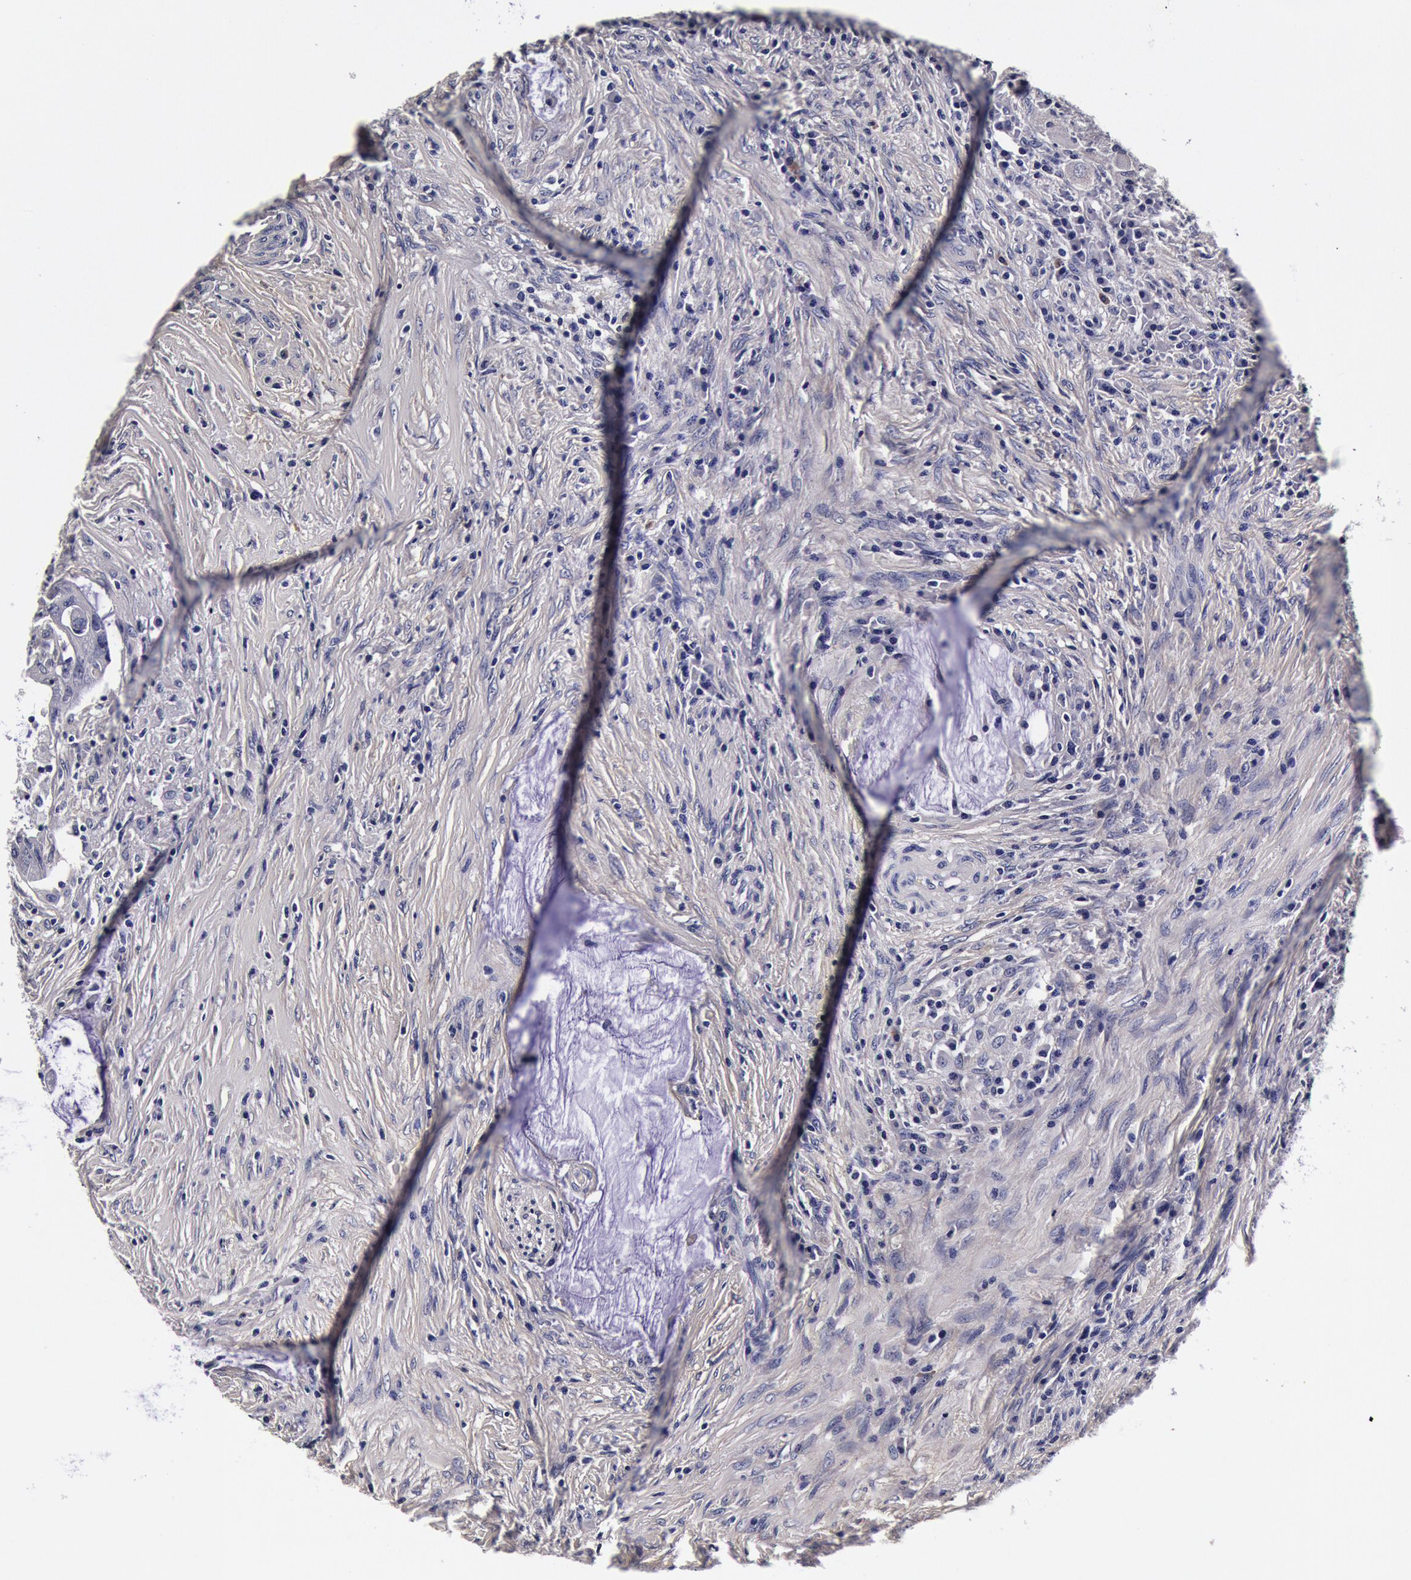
{"staining": {"intensity": "negative", "quantity": "none", "location": "none"}, "tissue": "colorectal cancer", "cell_type": "Tumor cells", "image_type": "cancer", "snomed": [{"axis": "morphology", "description": "Adenocarcinoma, NOS"}, {"axis": "topography", "description": "Rectum"}], "caption": "This is an immunohistochemistry image of human colorectal cancer (adenocarcinoma). There is no expression in tumor cells.", "gene": "CCDC22", "patient": {"sex": "female", "age": 71}}